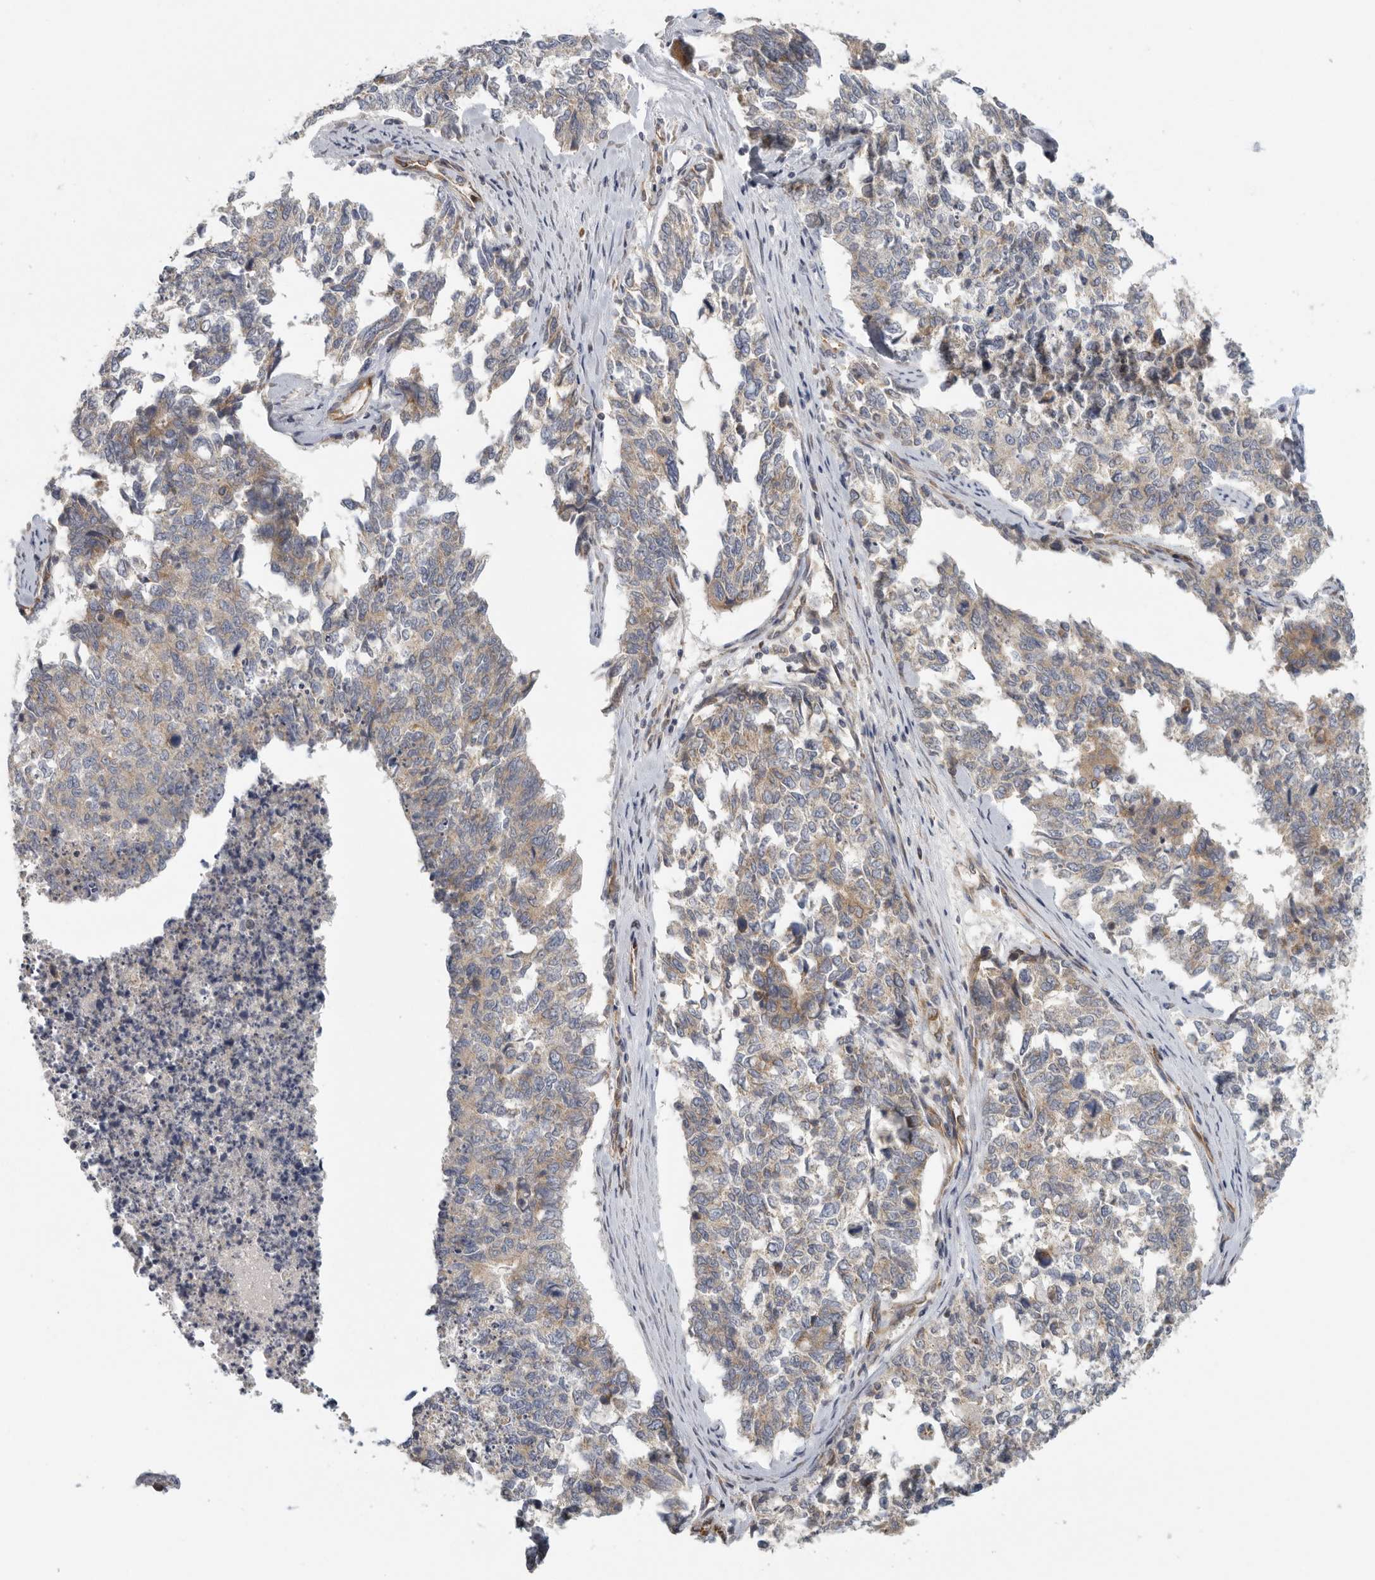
{"staining": {"intensity": "weak", "quantity": "25%-75%", "location": "cytoplasmic/membranous"}, "tissue": "cervical cancer", "cell_type": "Tumor cells", "image_type": "cancer", "snomed": [{"axis": "morphology", "description": "Squamous cell carcinoma, NOS"}, {"axis": "topography", "description": "Cervix"}], "caption": "Squamous cell carcinoma (cervical) stained for a protein shows weak cytoplasmic/membranous positivity in tumor cells.", "gene": "BCAP29", "patient": {"sex": "female", "age": 63}}